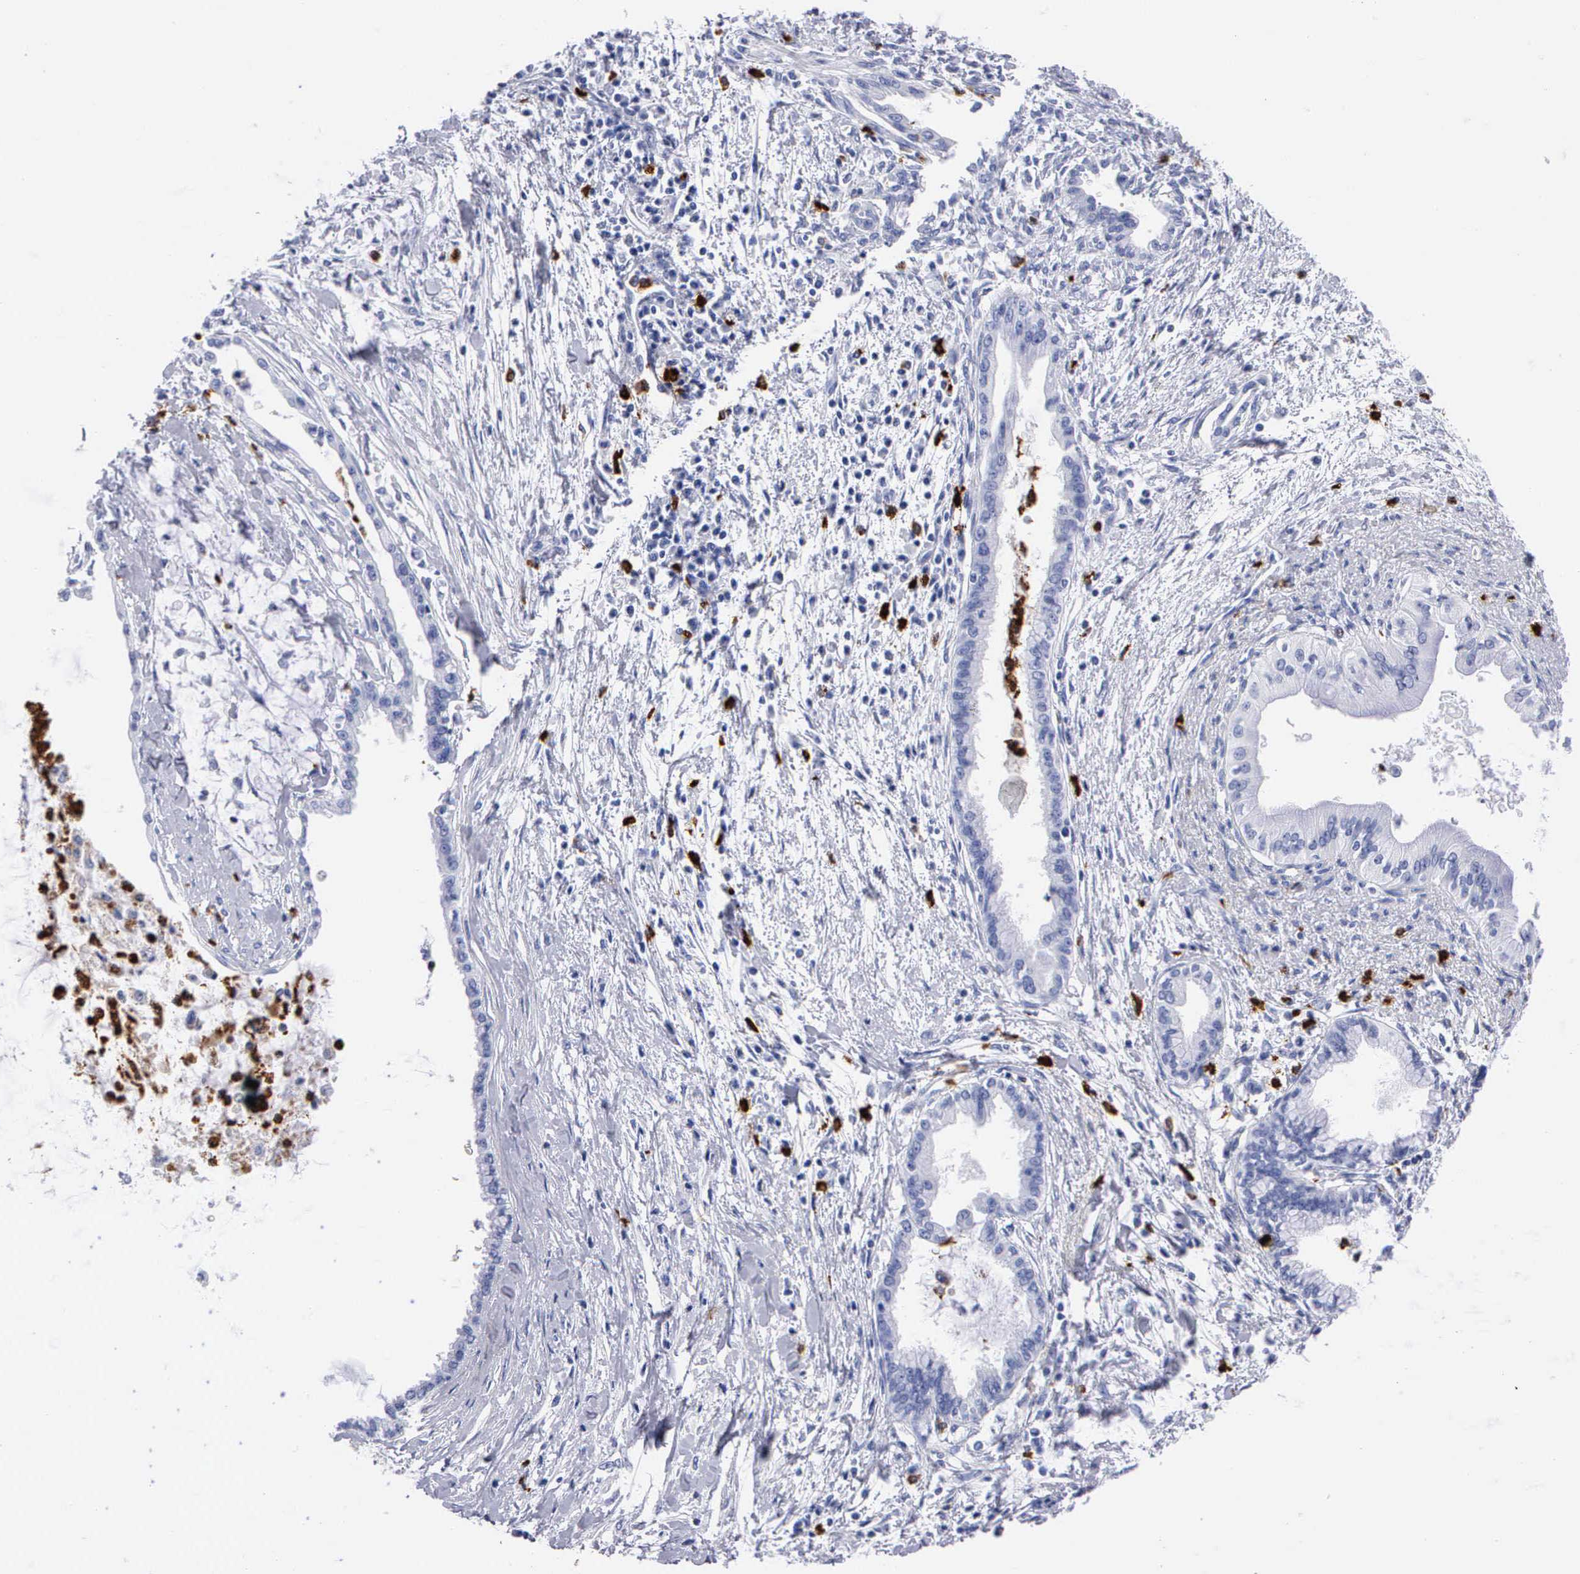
{"staining": {"intensity": "negative", "quantity": "none", "location": "none"}, "tissue": "pancreatic cancer", "cell_type": "Tumor cells", "image_type": "cancer", "snomed": [{"axis": "morphology", "description": "Adenocarcinoma, NOS"}, {"axis": "topography", "description": "Pancreas"}], "caption": "Immunohistochemistry (IHC) image of neoplastic tissue: pancreatic adenocarcinoma stained with DAB (3,3'-diaminobenzidine) shows no significant protein positivity in tumor cells.", "gene": "CTSG", "patient": {"sex": "female", "age": 64}}